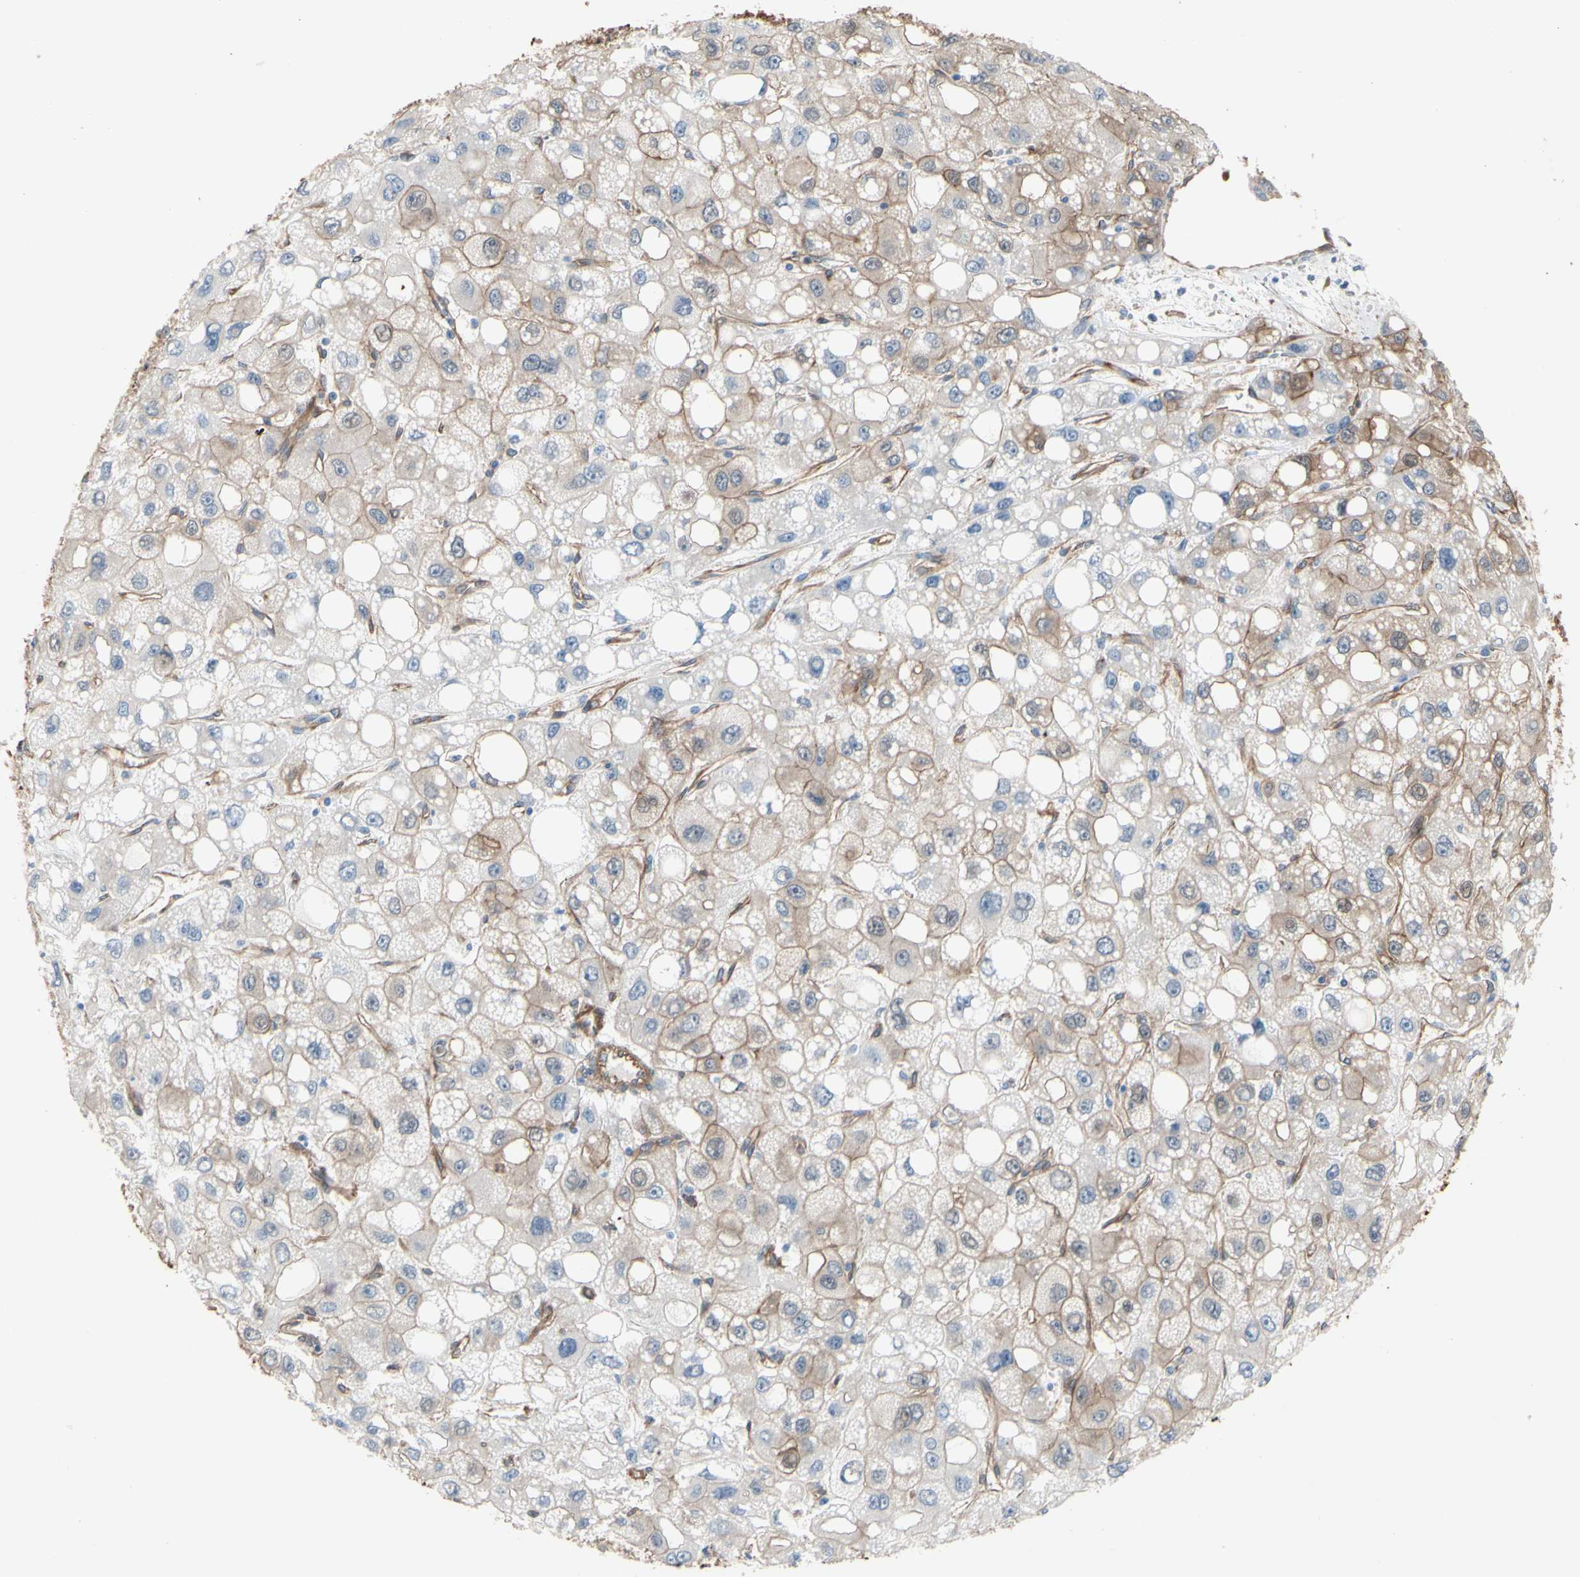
{"staining": {"intensity": "weak", "quantity": "25%-75%", "location": "cytoplasmic/membranous"}, "tissue": "liver cancer", "cell_type": "Tumor cells", "image_type": "cancer", "snomed": [{"axis": "morphology", "description": "Carcinoma, Hepatocellular, NOS"}, {"axis": "topography", "description": "Liver"}], "caption": "IHC histopathology image of neoplastic tissue: hepatocellular carcinoma (liver) stained using IHC displays low levels of weak protein expression localized specifically in the cytoplasmic/membranous of tumor cells, appearing as a cytoplasmic/membranous brown color.", "gene": "CTTNBP2", "patient": {"sex": "male", "age": 55}}